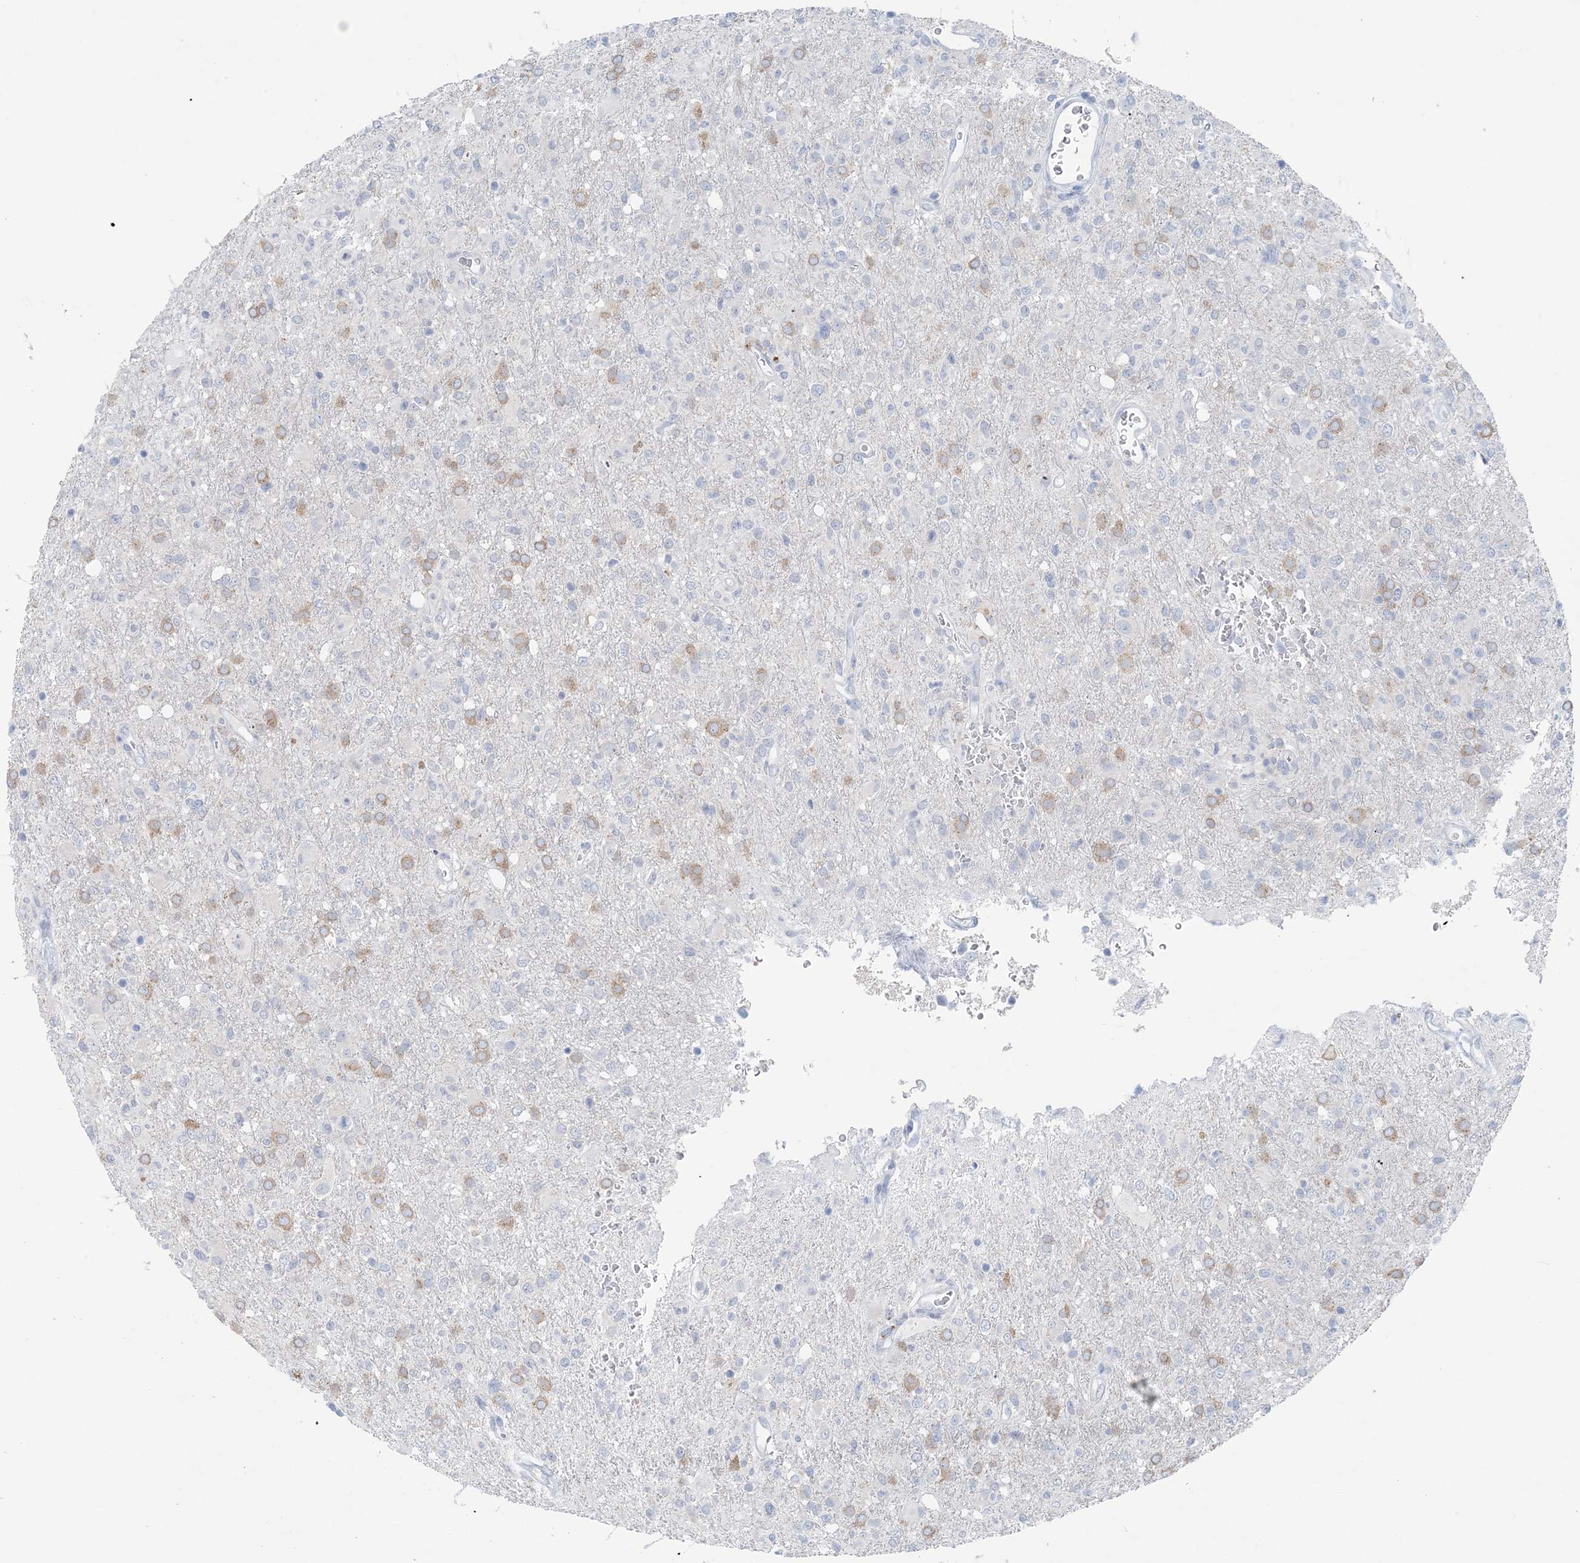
{"staining": {"intensity": "negative", "quantity": "none", "location": "none"}, "tissue": "glioma", "cell_type": "Tumor cells", "image_type": "cancer", "snomed": [{"axis": "morphology", "description": "Glioma, malignant, High grade"}, {"axis": "topography", "description": "Brain"}], "caption": "DAB immunohistochemical staining of malignant glioma (high-grade) shows no significant staining in tumor cells.", "gene": "GABRG1", "patient": {"sex": "female", "age": 57}}